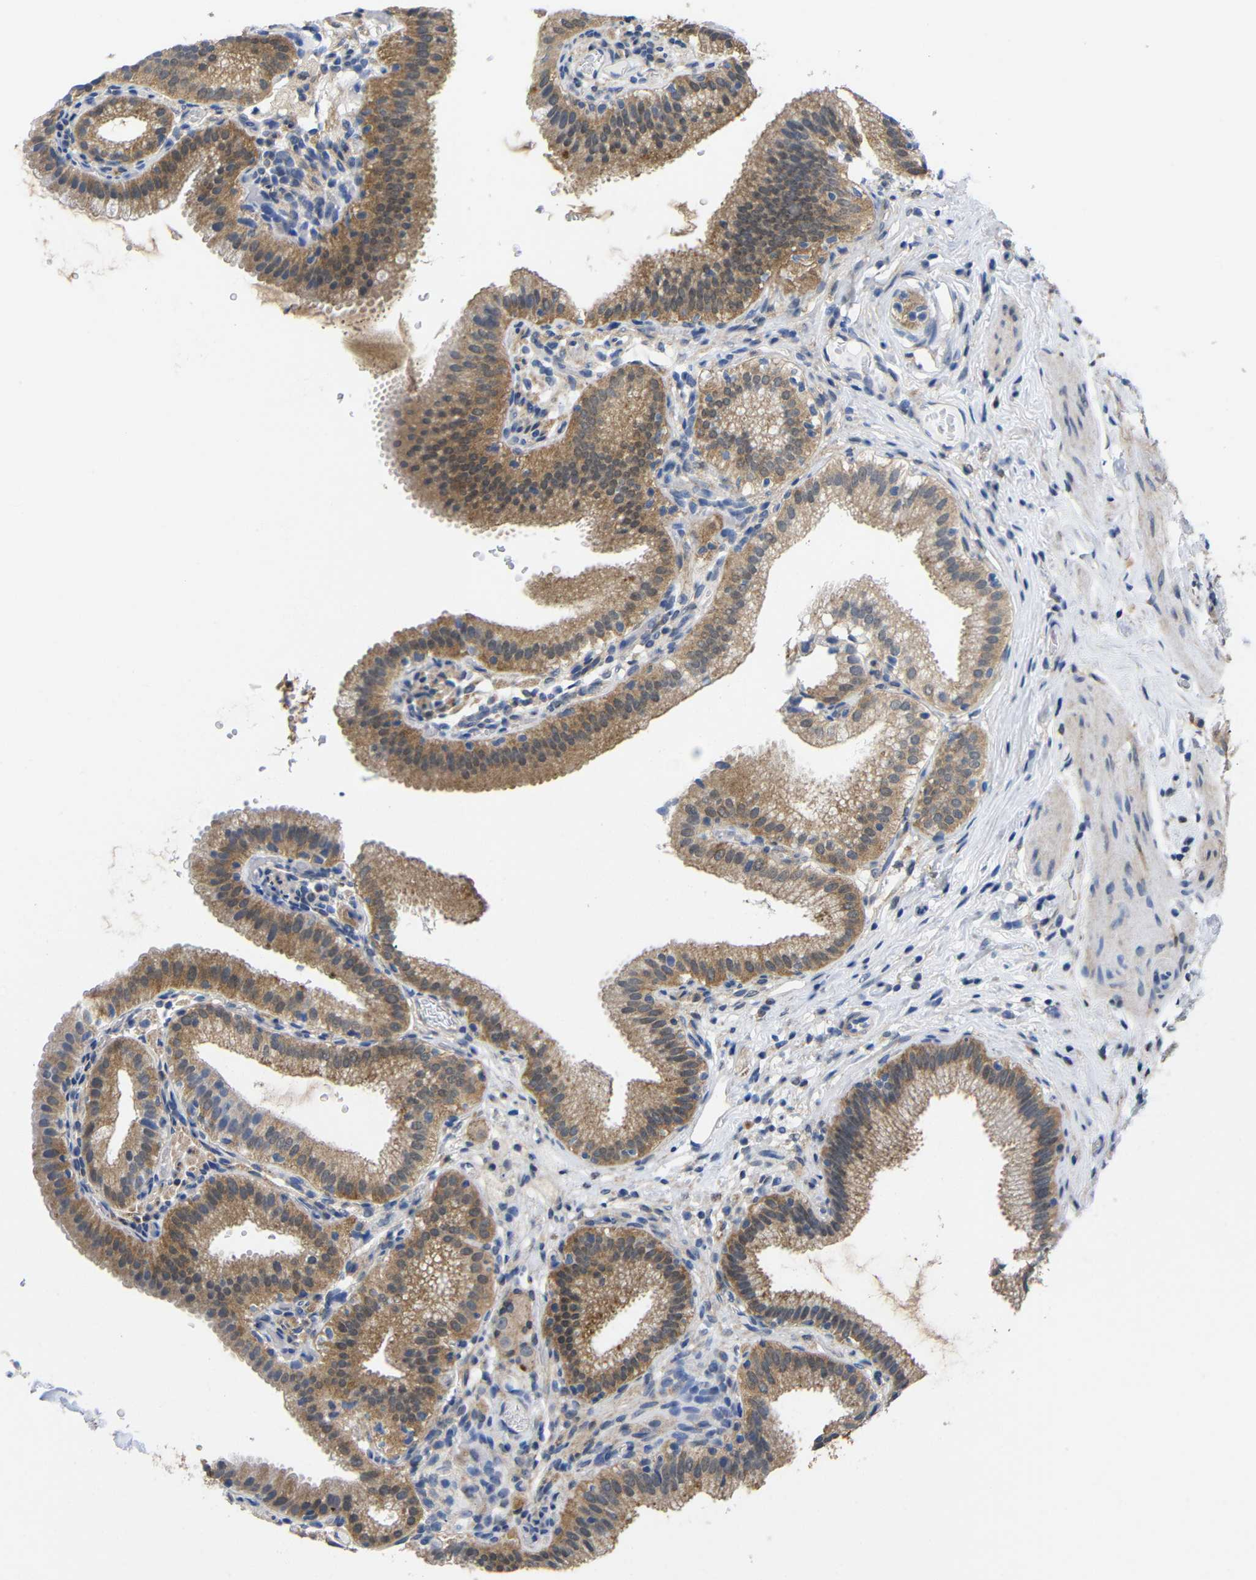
{"staining": {"intensity": "moderate", "quantity": ">75%", "location": "cytoplasmic/membranous"}, "tissue": "gallbladder", "cell_type": "Glandular cells", "image_type": "normal", "snomed": [{"axis": "morphology", "description": "Normal tissue, NOS"}, {"axis": "topography", "description": "Gallbladder"}], "caption": "Glandular cells demonstrate medium levels of moderate cytoplasmic/membranous staining in about >75% of cells in normal gallbladder. (DAB (3,3'-diaminobenzidine) = brown stain, brightfield microscopy at high magnification).", "gene": "PEBP1", "patient": {"sex": "male", "age": 54}}